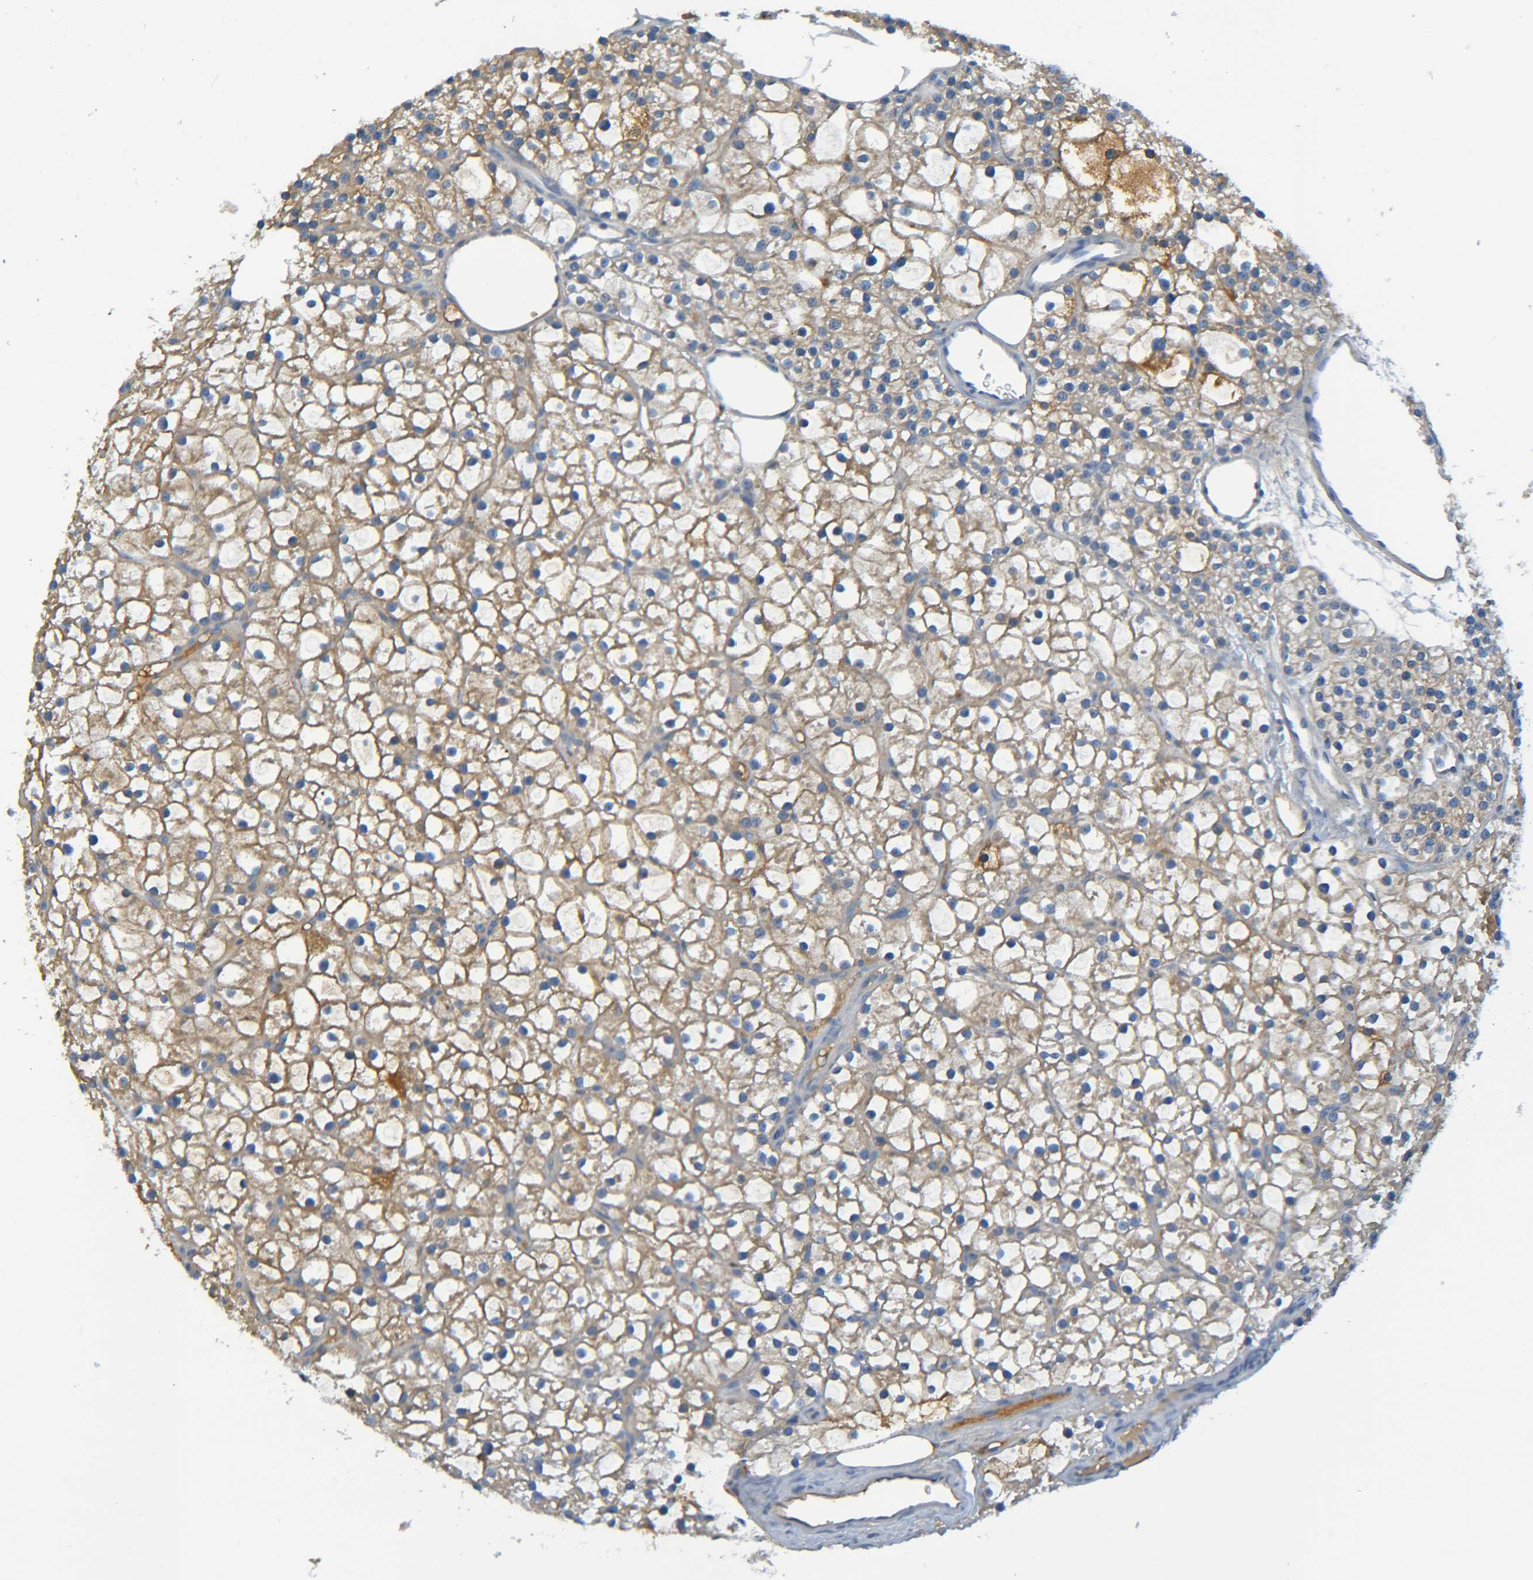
{"staining": {"intensity": "moderate", "quantity": ">75%", "location": "cytoplasmic/membranous"}, "tissue": "parathyroid gland", "cell_type": "Glandular cells", "image_type": "normal", "snomed": [{"axis": "morphology", "description": "Normal tissue, NOS"}, {"axis": "morphology", "description": "Adenoma, NOS"}, {"axis": "topography", "description": "Parathyroid gland"}], "caption": "Approximately >75% of glandular cells in benign parathyroid gland exhibit moderate cytoplasmic/membranous protein expression as visualized by brown immunohistochemical staining.", "gene": "C1QA", "patient": {"sex": "female", "age": 70}}